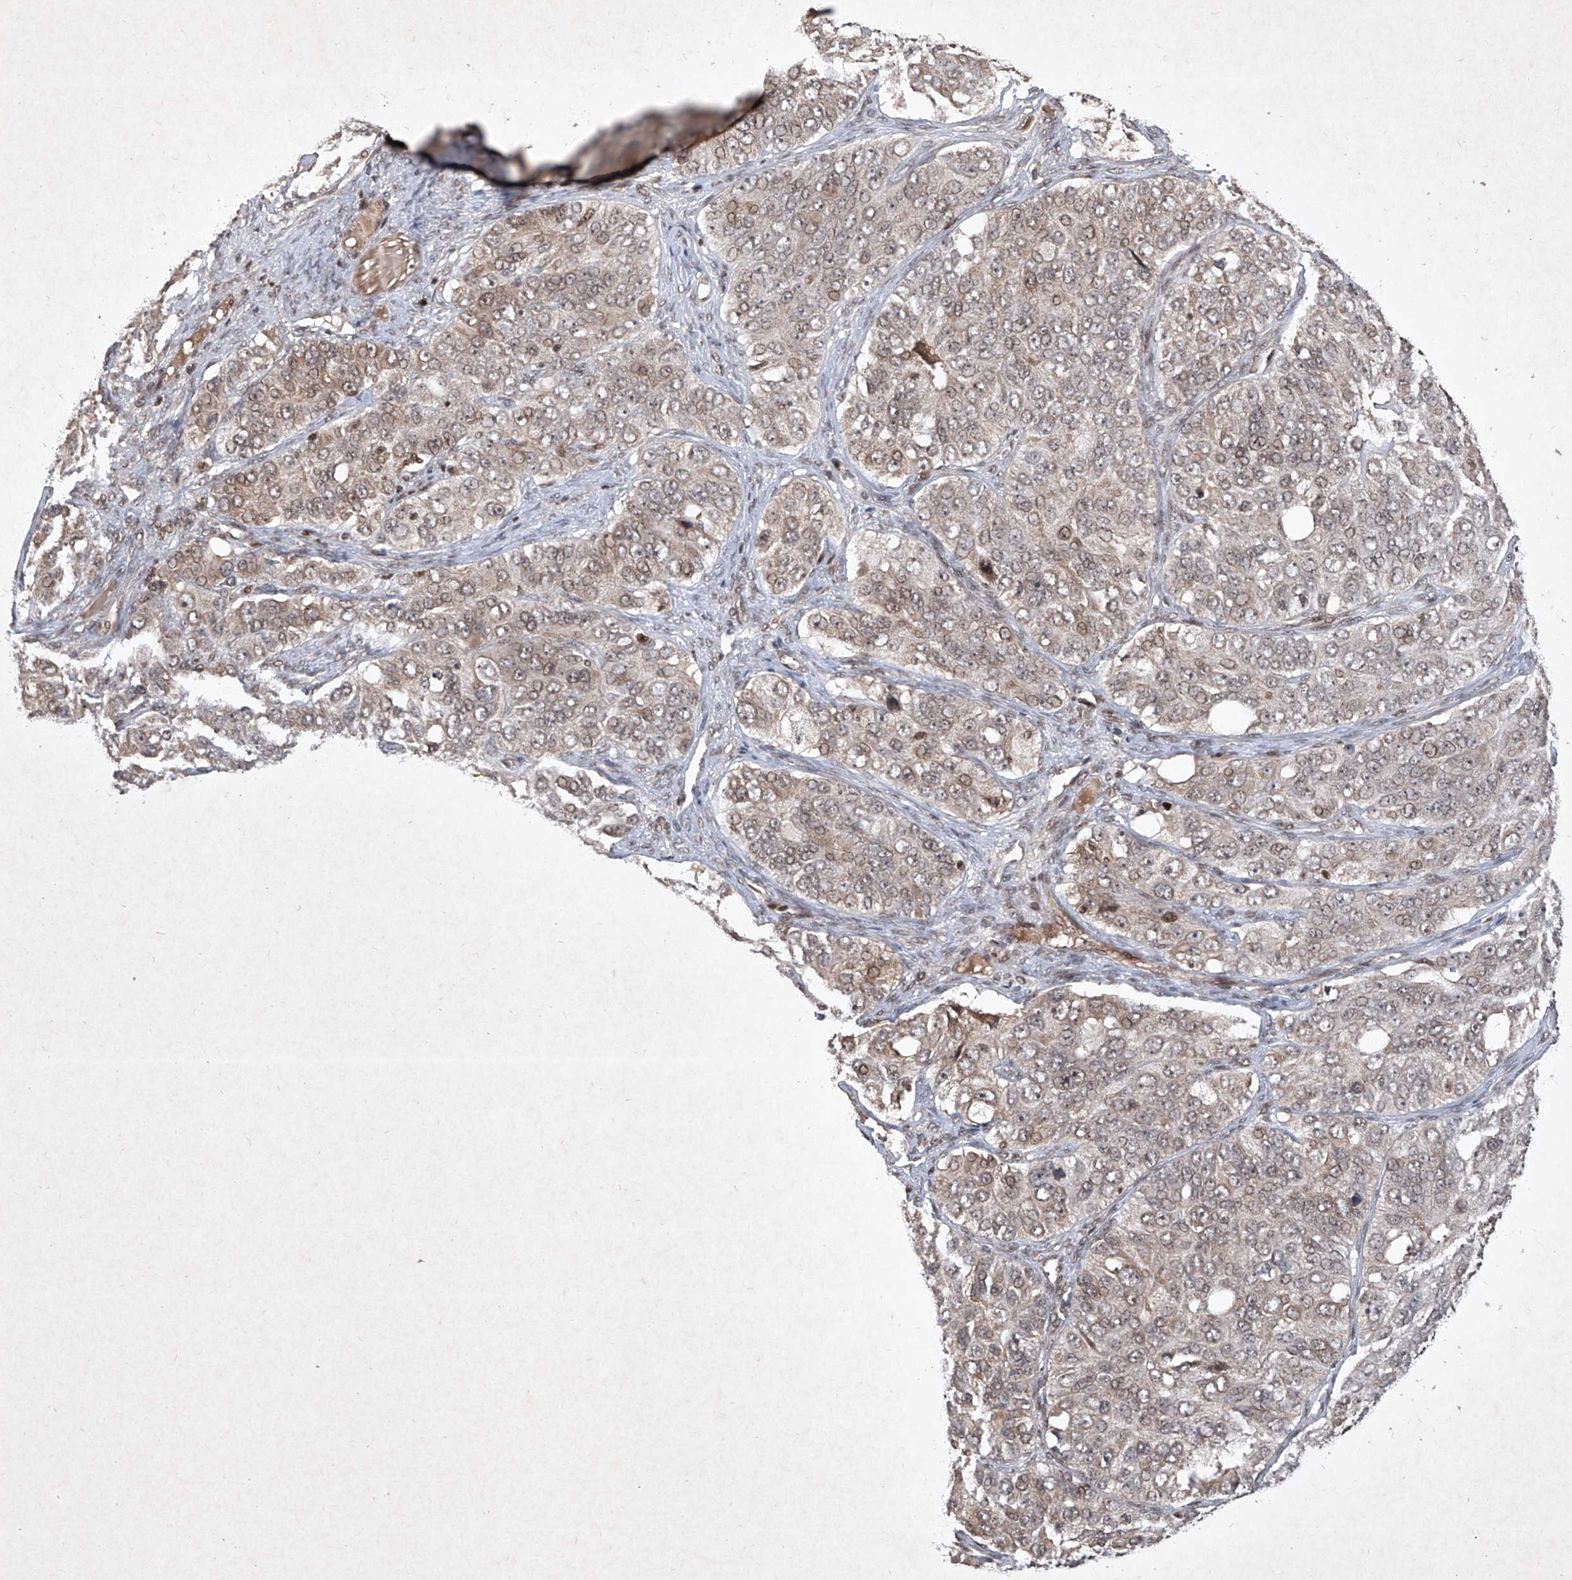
{"staining": {"intensity": "weak", "quantity": "25%-75%", "location": "cytoplasmic/membranous,nuclear"}, "tissue": "ovarian cancer", "cell_type": "Tumor cells", "image_type": "cancer", "snomed": [{"axis": "morphology", "description": "Carcinoma, endometroid"}, {"axis": "topography", "description": "Ovary"}], "caption": "DAB immunohistochemical staining of human endometroid carcinoma (ovarian) reveals weak cytoplasmic/membranous and nuclear protein expression in about 25%-75% of tumor cells. The staining was performed using DAB (3,3'-diaminobenzidine), with brown indicating positive protein expression. Nuclei are stained blue with hematoxylin.", "gene": "IRF2", "patient": {"sex": "female", "age": 51}}